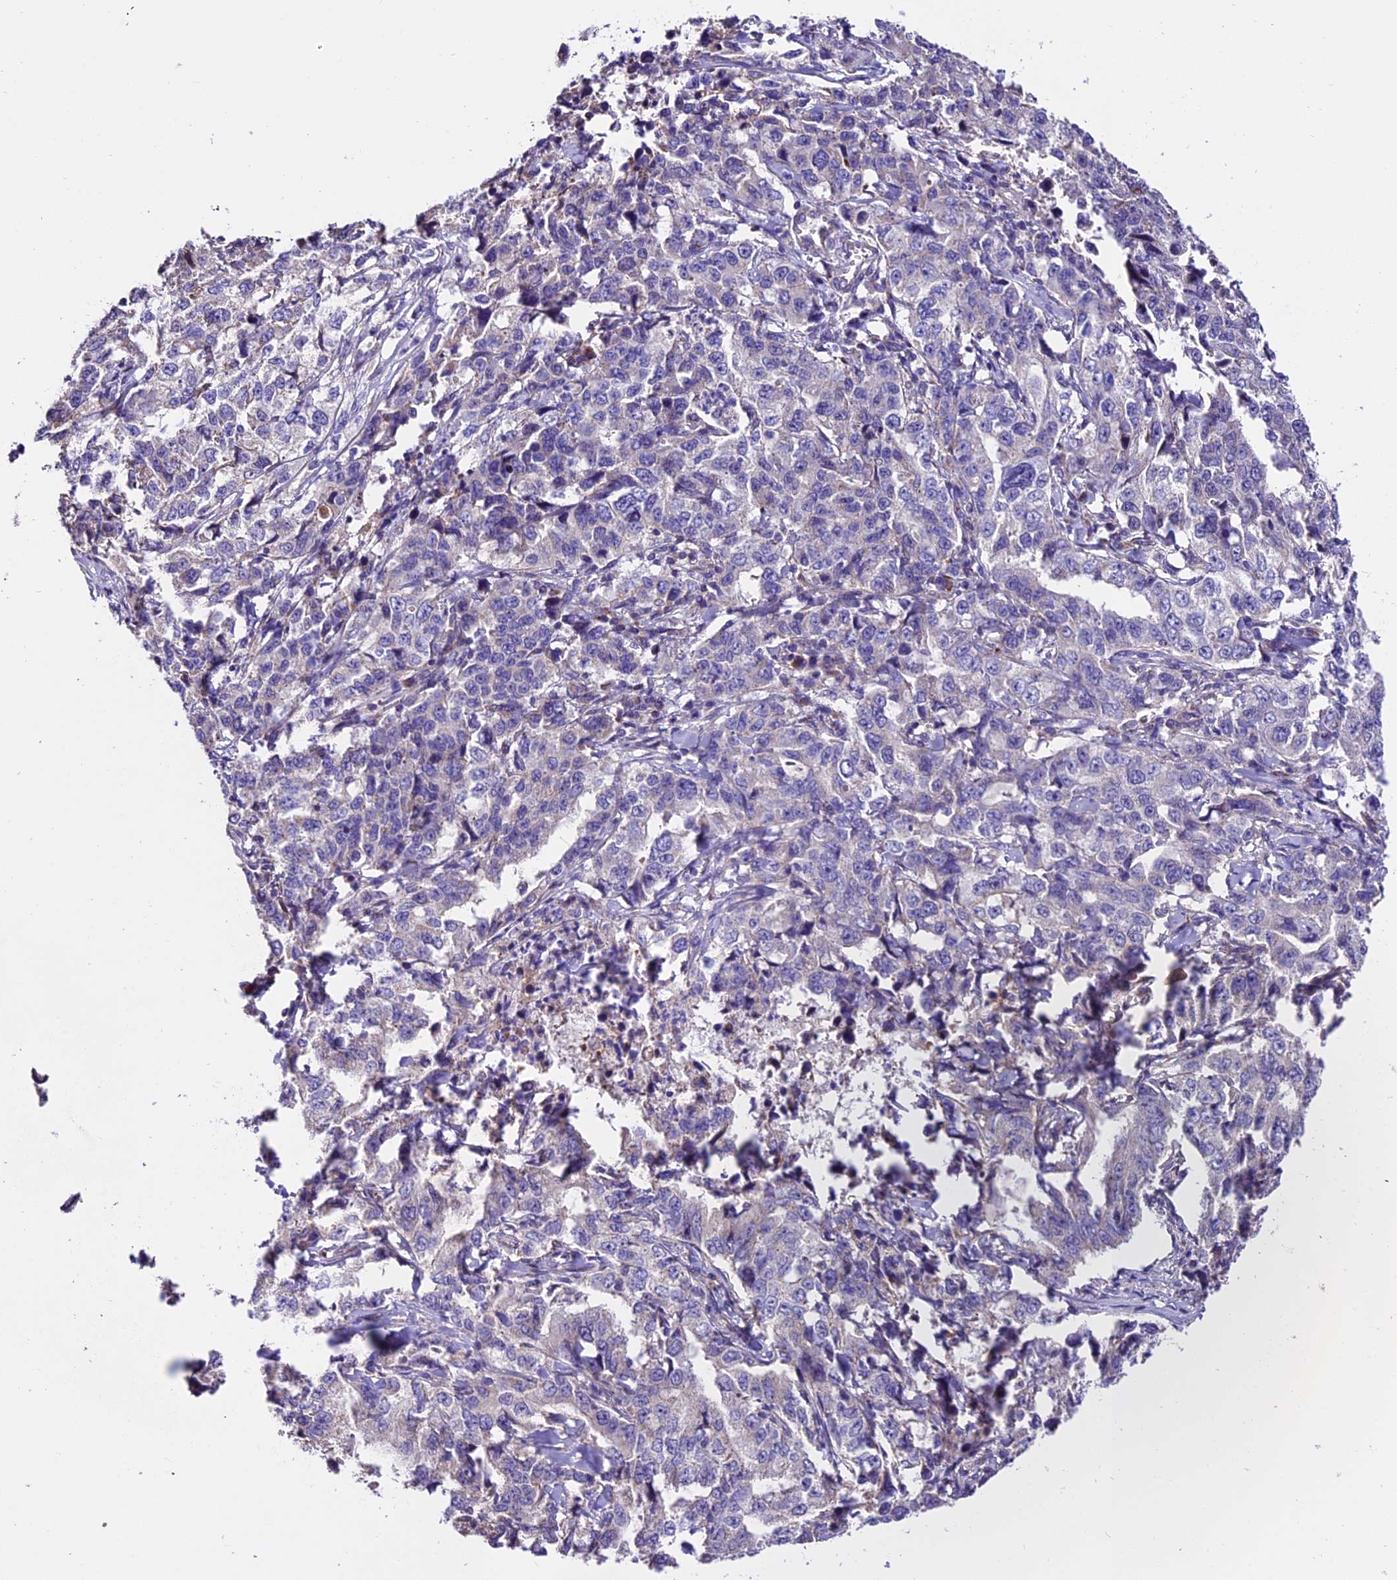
{"staining": {"intensity": "negative", "quantity": "none", "location": "none"}, "tissue": "lung cancer", "cell_type": "Tumor cells", "image_type": "cancer", "snomed": [{"axis": "morphology", "description": "Adenocarcinoma, NOS"}, {"axis": "topography", "description": "Lung"}], "caption": "DAB (3,3'-diaminobenzidine) immunohistochemical staining of human lung cancer displays no significant staining in tumor cells. (Brightfield microscopy of DAB (3,3'-diaminobenzidine) immunohistochemistry (IHC) at high magnification).", "gene": "DDX28", "patient": {"sex": "female", "age": 51}}